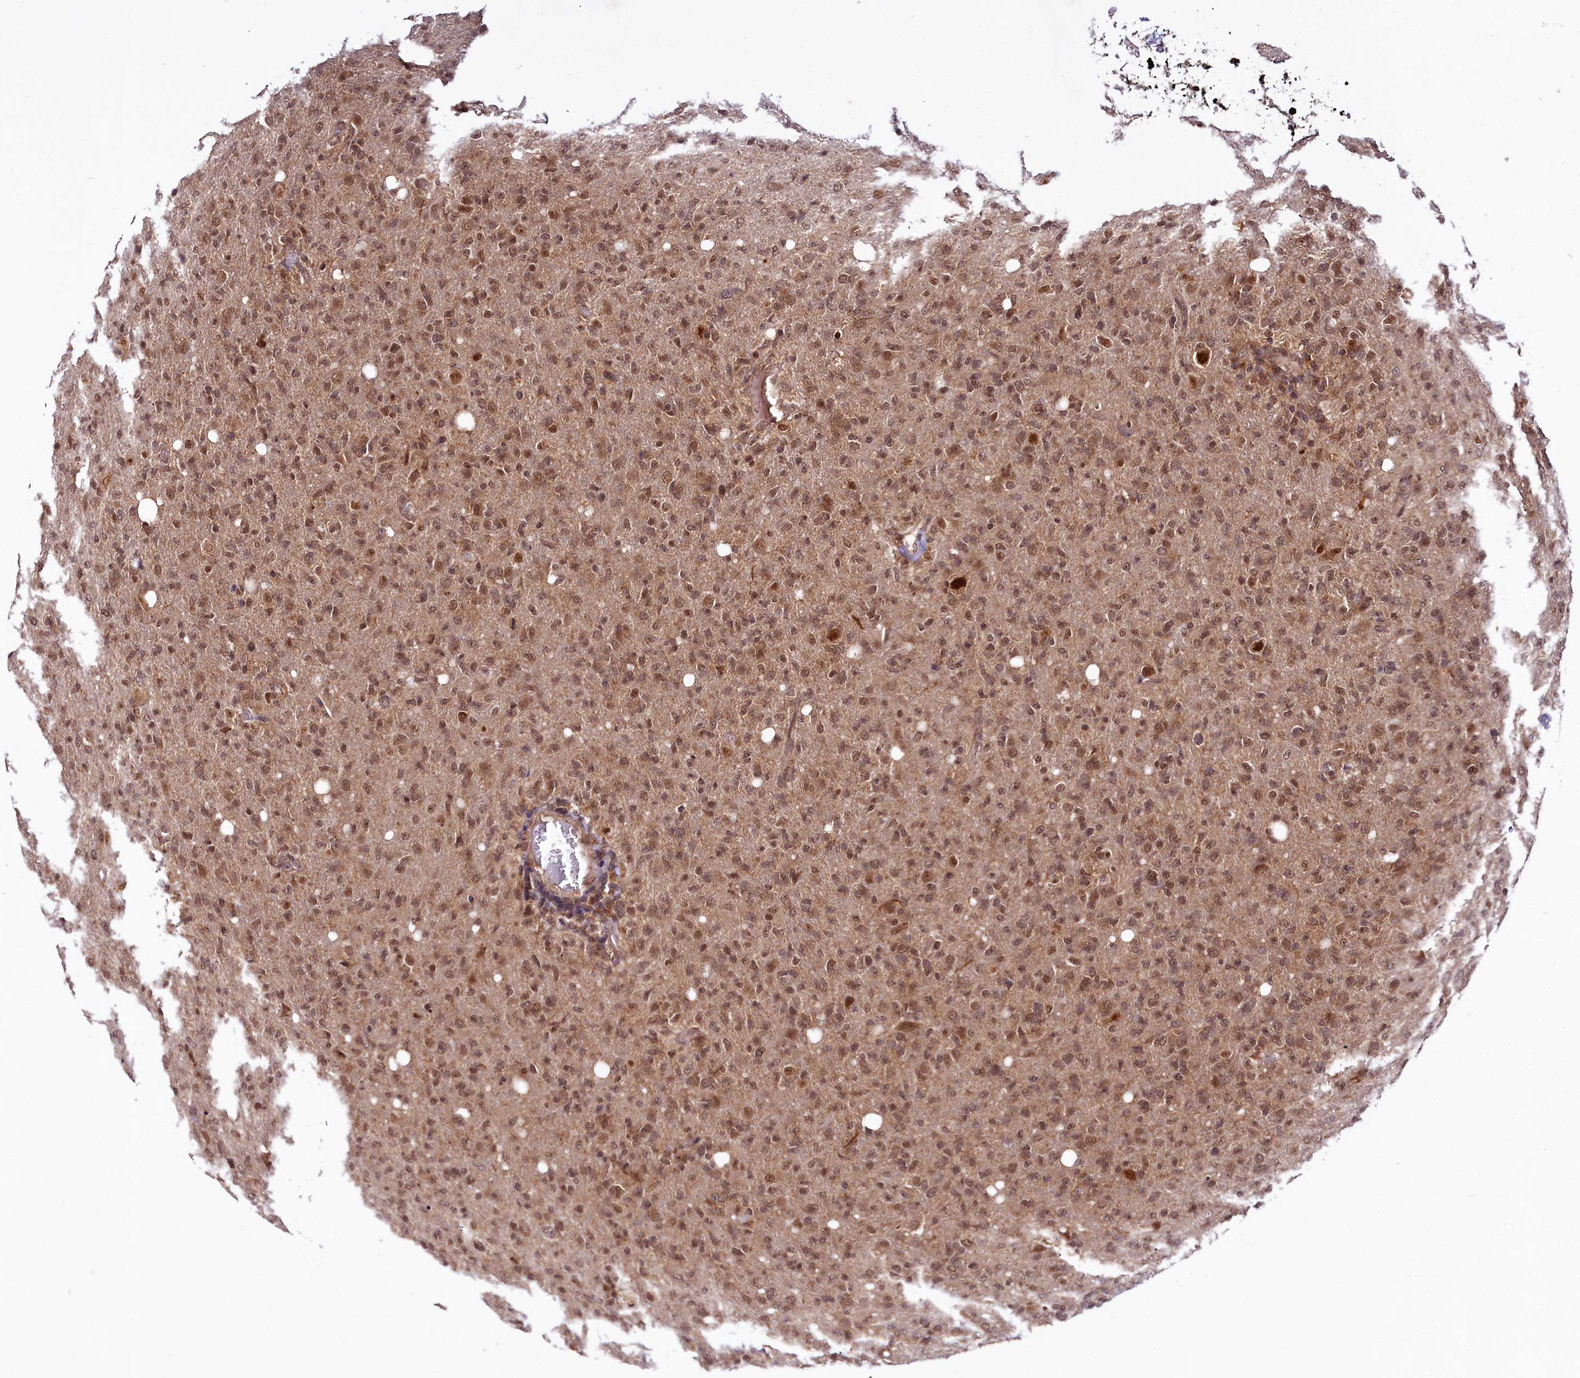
{"staining": {"intensity": "moderate", "quantity": ">75%", "location": "cytoplasmic/membranous,nuclear"}, "tissue": "glioma", "cell_type": "Tumor cells", "image_type": "cancer", "snomed": [{"axis": "morphology", "description": "Glioma, malignant, High grade"}, {"axis": "topography", "description": "Brain"}], "caption": "About >75% of tumor cells in glioma exhibit moderate cytoplasmic/membranous and nuclear protein expression as visualized by brown immunohistochemical staining.", "gene": "UBE3A", "patient": {"sex": "female", "age": 57}}